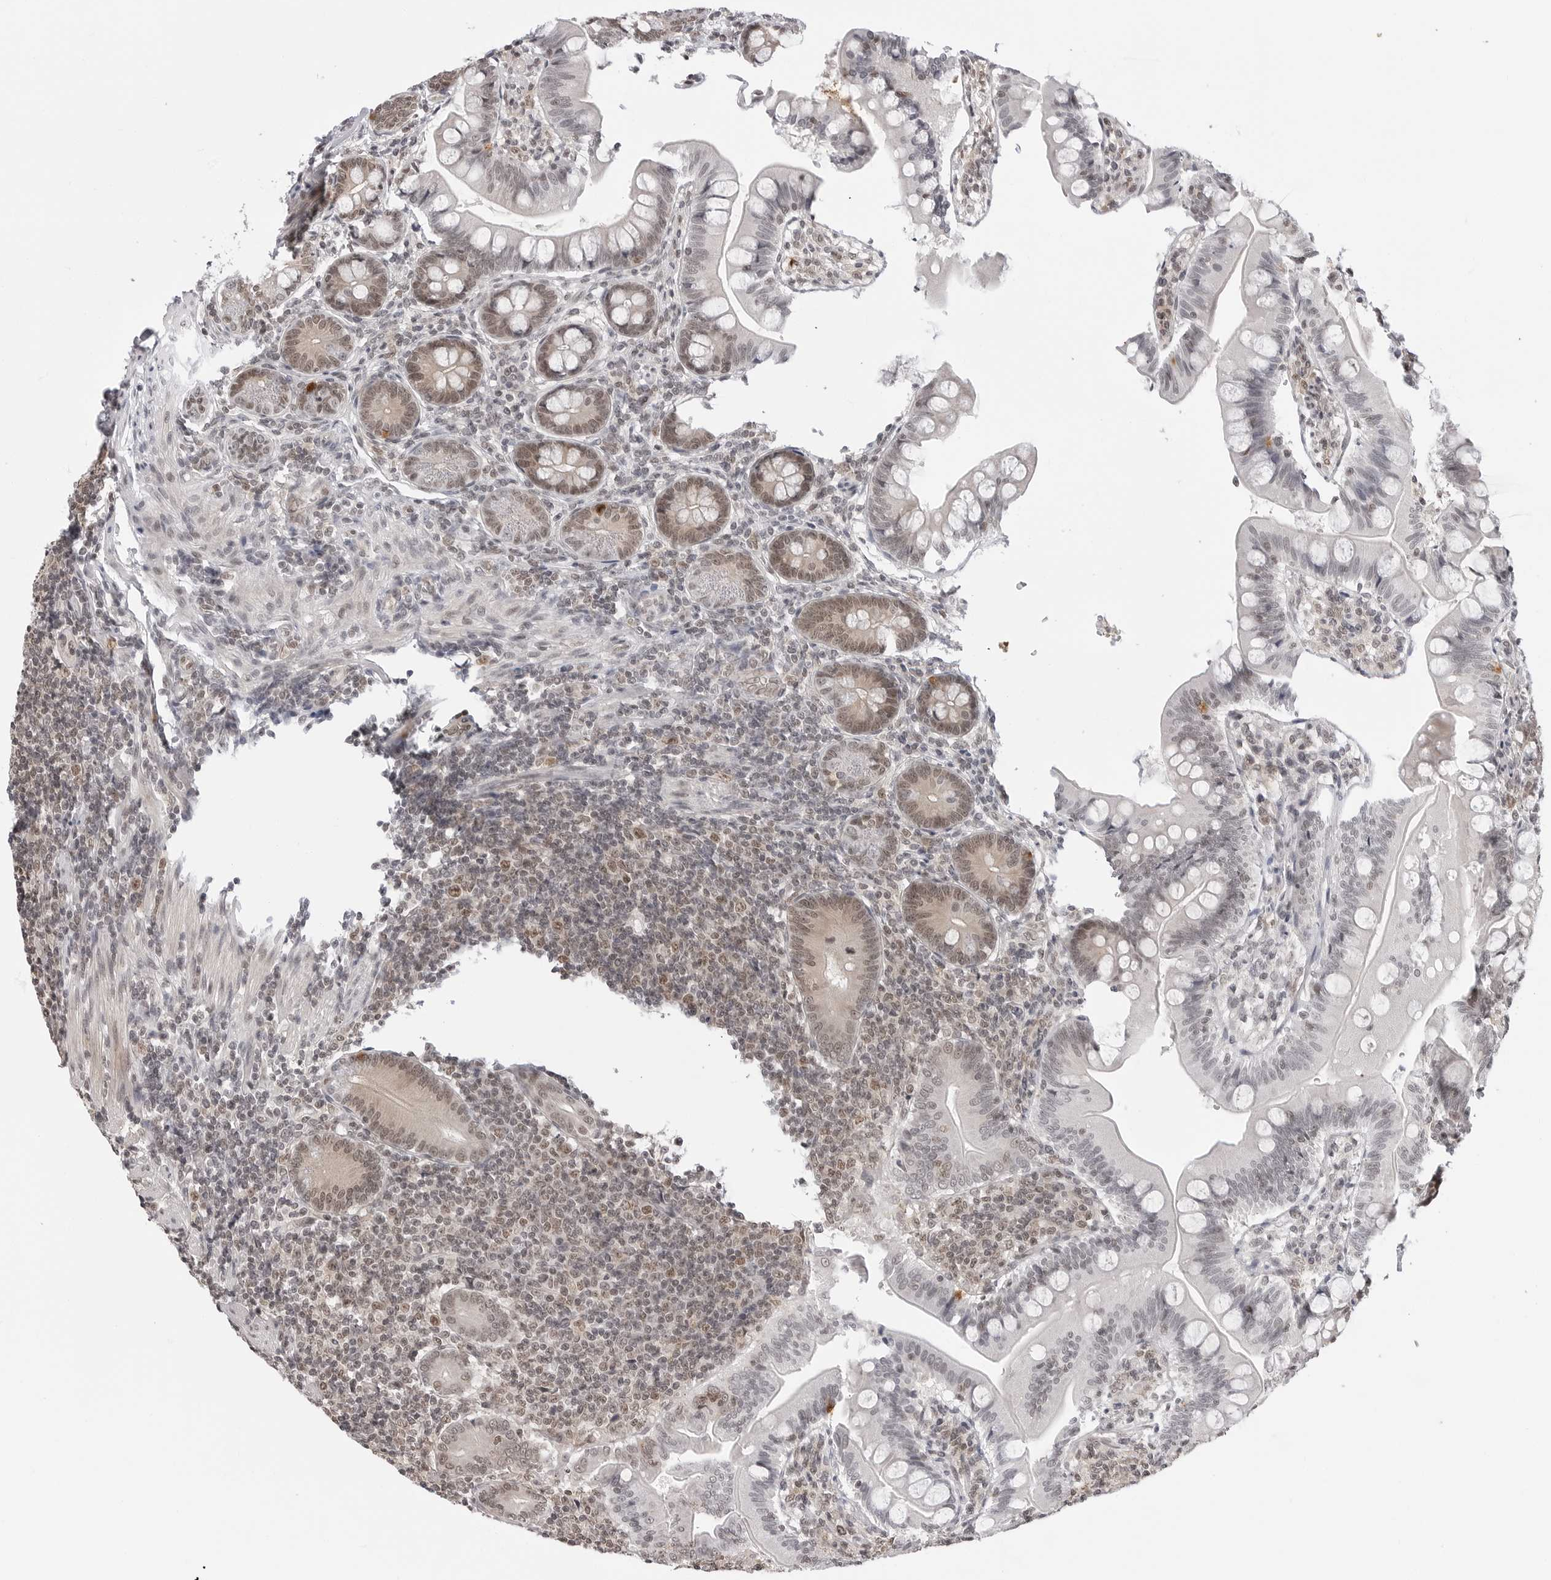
{"staining": {"intensity": "moderate", "quantity": "25%-75%", "location": "cytoplasmic/membranous,nuclear"}, "tissue": "small intestine", "cell_type": "Glandular cells", "image_type": "normal", "snomed": [{"axis": "morphology", "description": "Normal tissue, NOS"}, {"axis": "topography", "description": "Small intestine"}], "caption": "Moderate cytoplasmic/membranous,nuclear protein expression is identified in approximately 25%-75% of glandular cells in small intestine.", "gene": "C8orf33", "patient": {"sex": "male", "age": 7}}